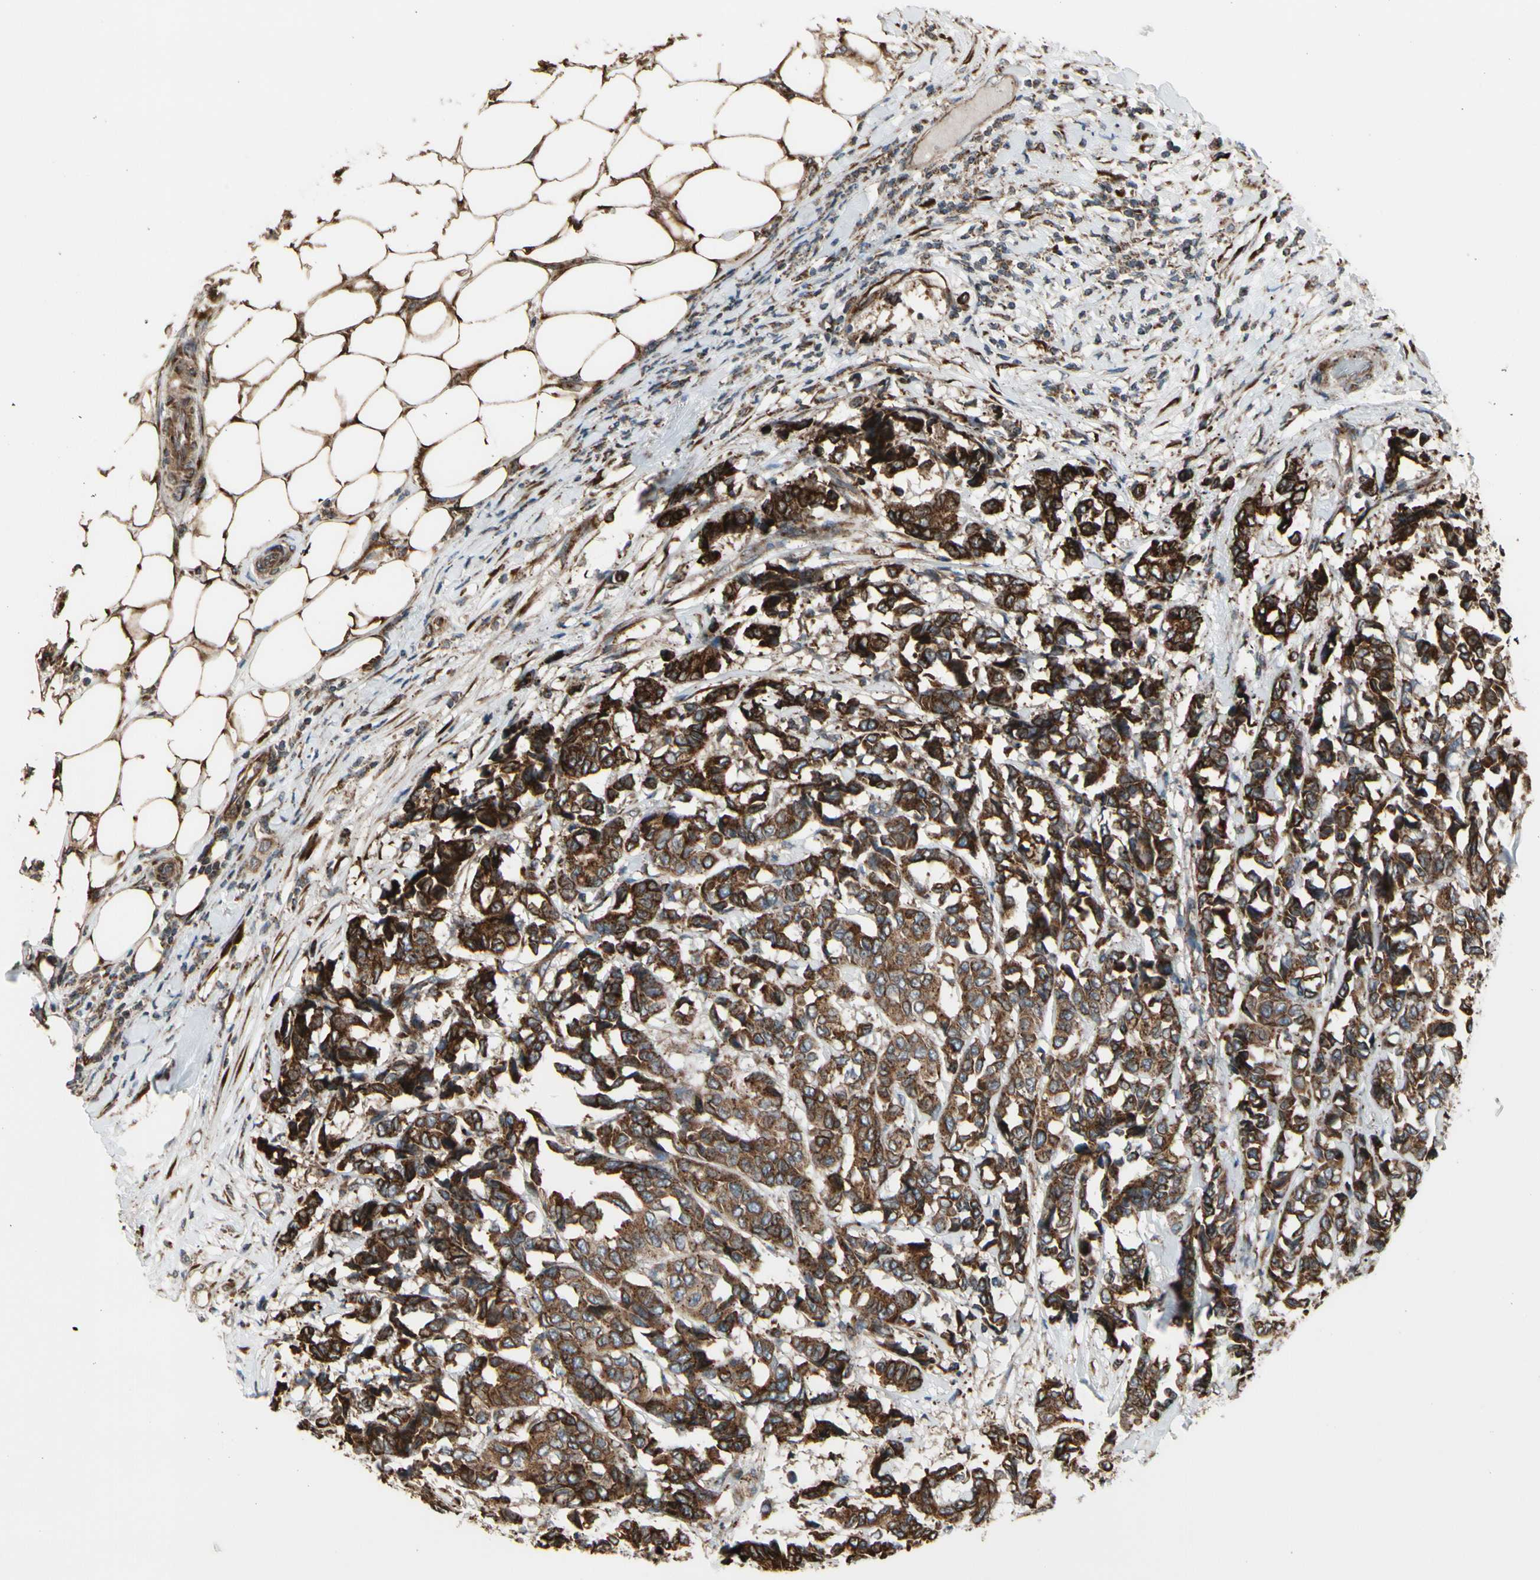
{"staining": {"intensity": "strong", "quantity": ">75%", "location": "cytoplasmic/membranous"}, "tissue": "breast cancer", "cell_type": "Tumor cells", "image_type": "cancer", "snomed": [{"axis": "morphology", "description": "Duct carcinoma"}, {"axis": "topography", "description": "Breast"}], "caption": "Breast cancer (infiltrating ductal carcinoma) stained with DAB immunohistochemistry exhibits high levels of strong cytoplasmic/membranous positivity in about >75% of tumor cells.", "gene": "SLC39A9", "patient": {"sex": "female", "age": 87}}